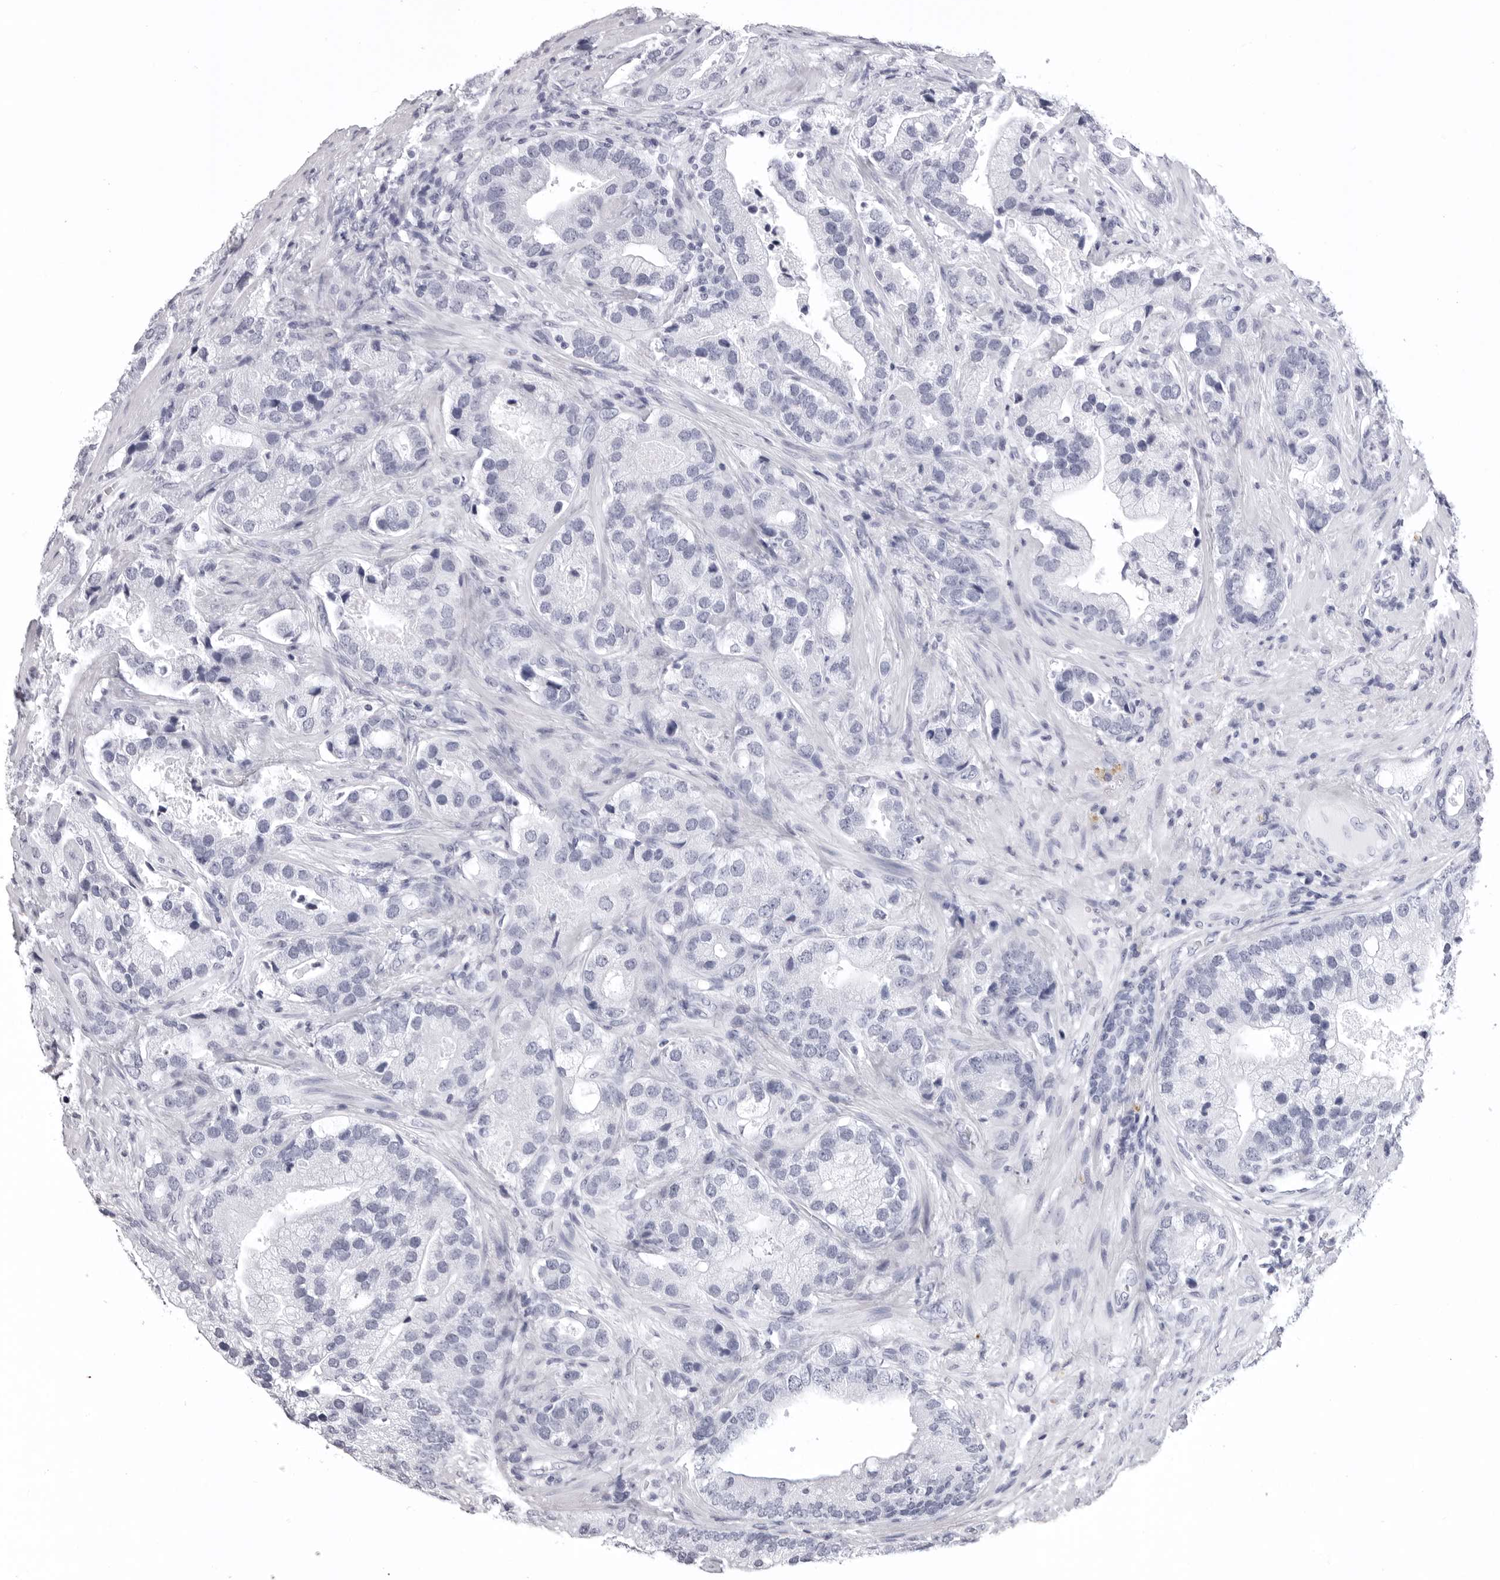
{"staining": {"intensity": "negative", "quantity": "none", "location": "none"}, "tissue": "prostate cancer", "cell_type": "Tumor cells", "image_type": "cancer", "snomed": [{"axis": "morphology", "description": "Adenocarcinoma, High grade"}, {"axis": "topography", "description": "Prostate"}], "caption": "Immunohistochemical staining of human prostate cancer (adenocarcinoma (high-grade)) demonstrates no significant positivity in tumor cells.", "gene": "LGALS4", "patient": {"sex": "male", "age": 70}}